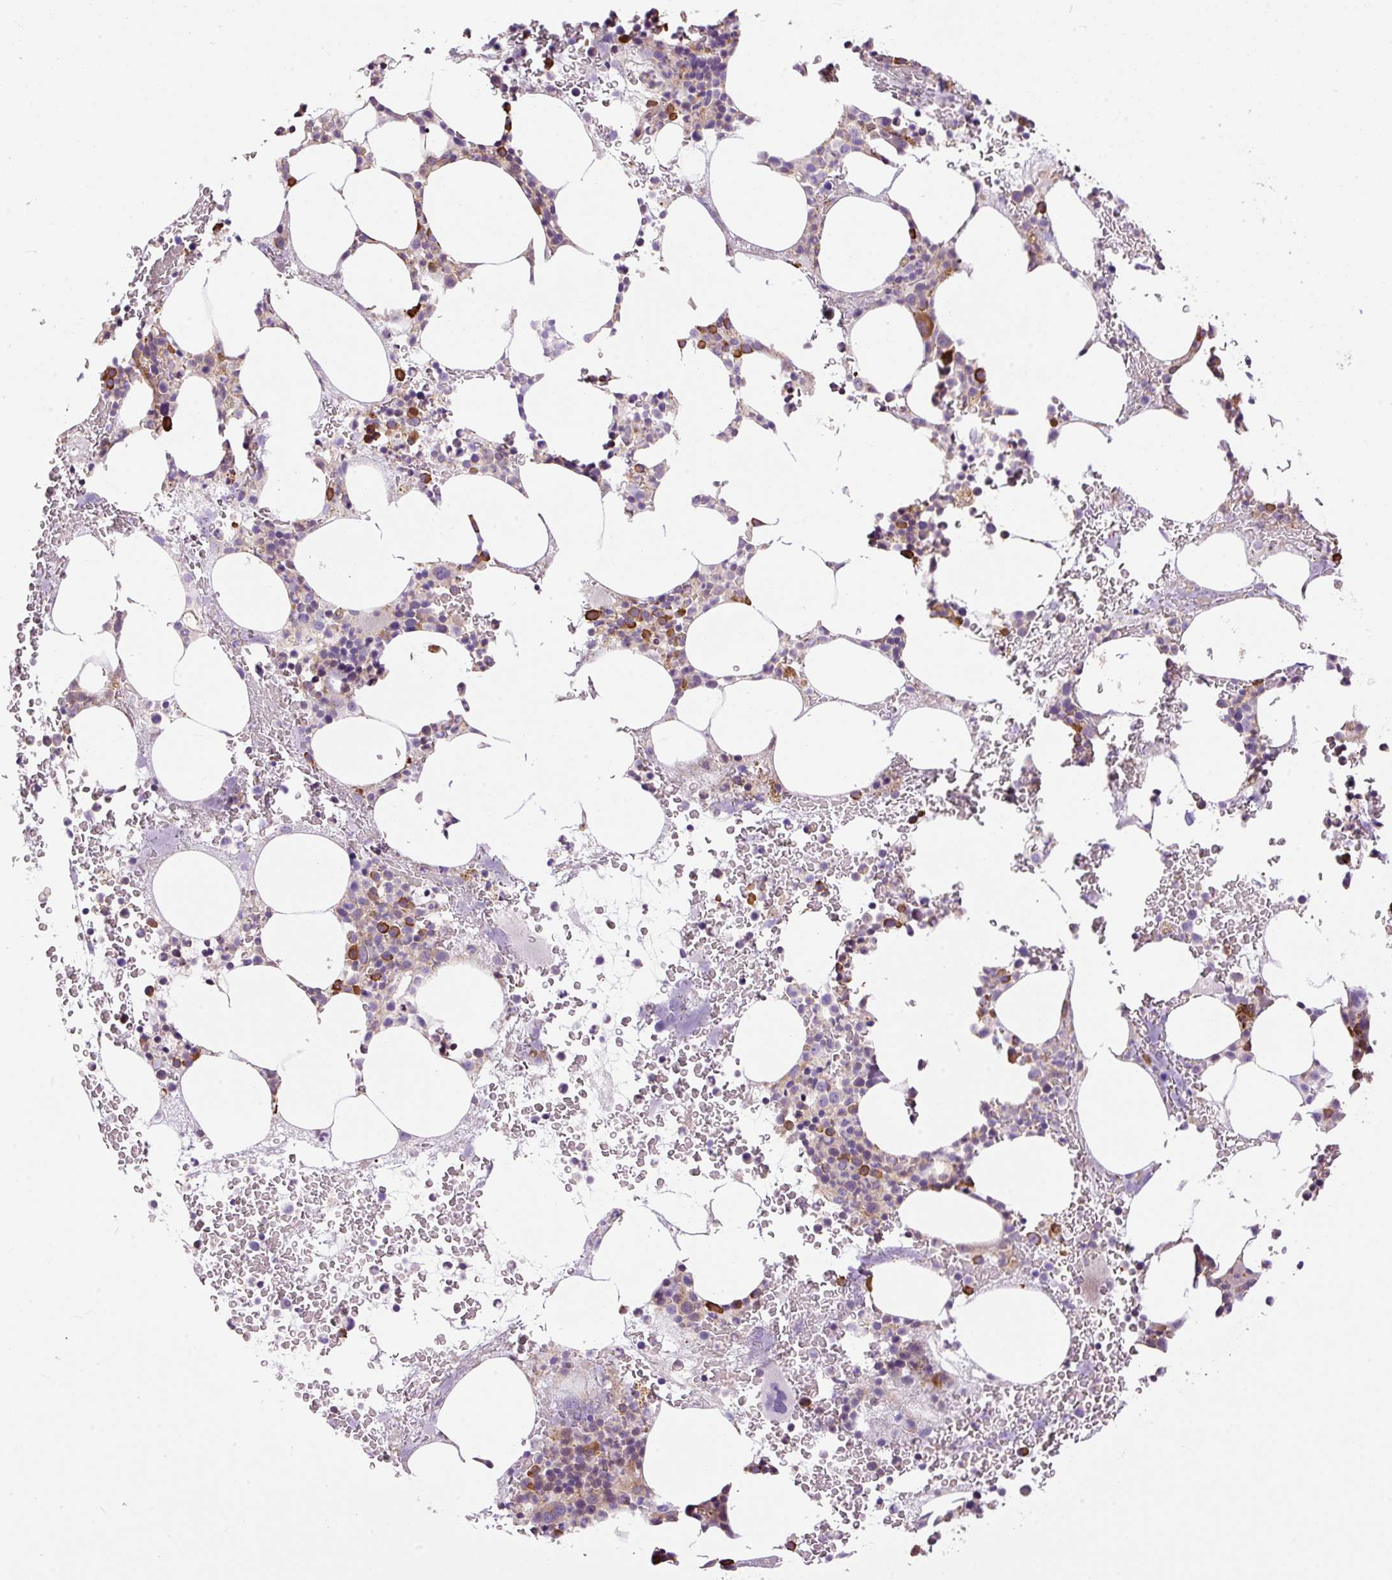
{"staining": {"intensity": "strong", "quantity": "<25%", "location": "cytoplasmic/membranous"}, "tissue": "bone marrow", "cell_type": "Hematopoietic cells", "image_type": "normal", "snomed": [{"axis": "morphology", "description": "Normal tissue, NOS"}, {"axis": "topography", "description": "Bone marrow"}], "caption": "Hematopoietic cells demonstrate medium levels of strong cytoplasmic/membranous positivity in approximately <25% of cells in normal bone marrow. Nuclei are stained in blue.", "gene": "PPME1", "patient": {"sex": "male", "age": 62}}